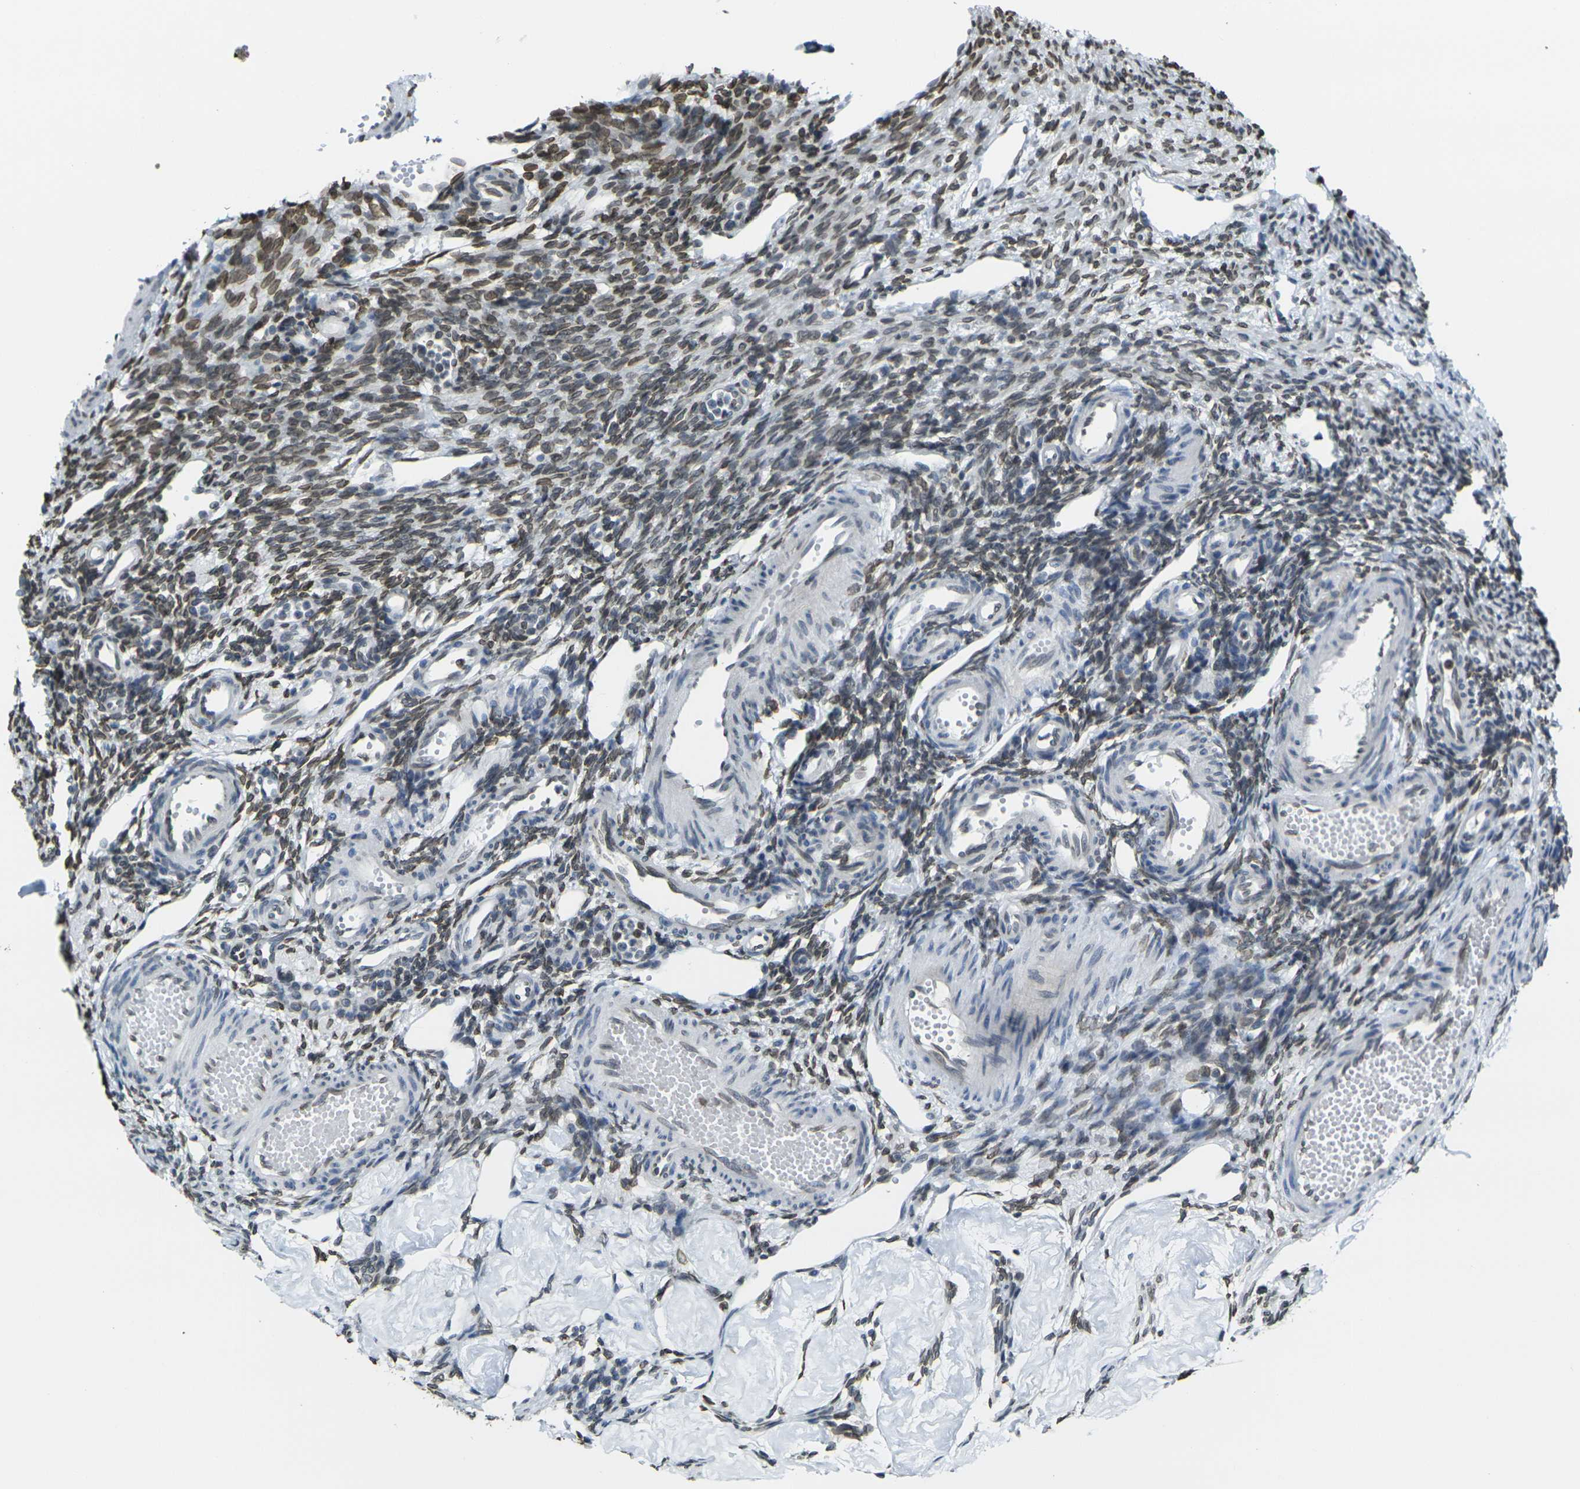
{"staining": {"intensity": "moderate", "quantity": ">75%", "location": "cytoplasmic/membranous,nuclear"}, "tissue": "ovary", "cell_type": "Ovarian stroma cells", "image_type": "normal", "snomed": [{"axis": "morphology", "description": "Normal tissue, NOS"}, {"axis": "topography", "description": "Ovary"}], "caption": "Ovarian stroma cells demonstrate medium levels of moderate cytoplasmic/membranous,nuclear staining in approximately >75% of cells in normal human ovary.", "gene": "BRDT", "patient": {"sex": "female", "age": 33}}